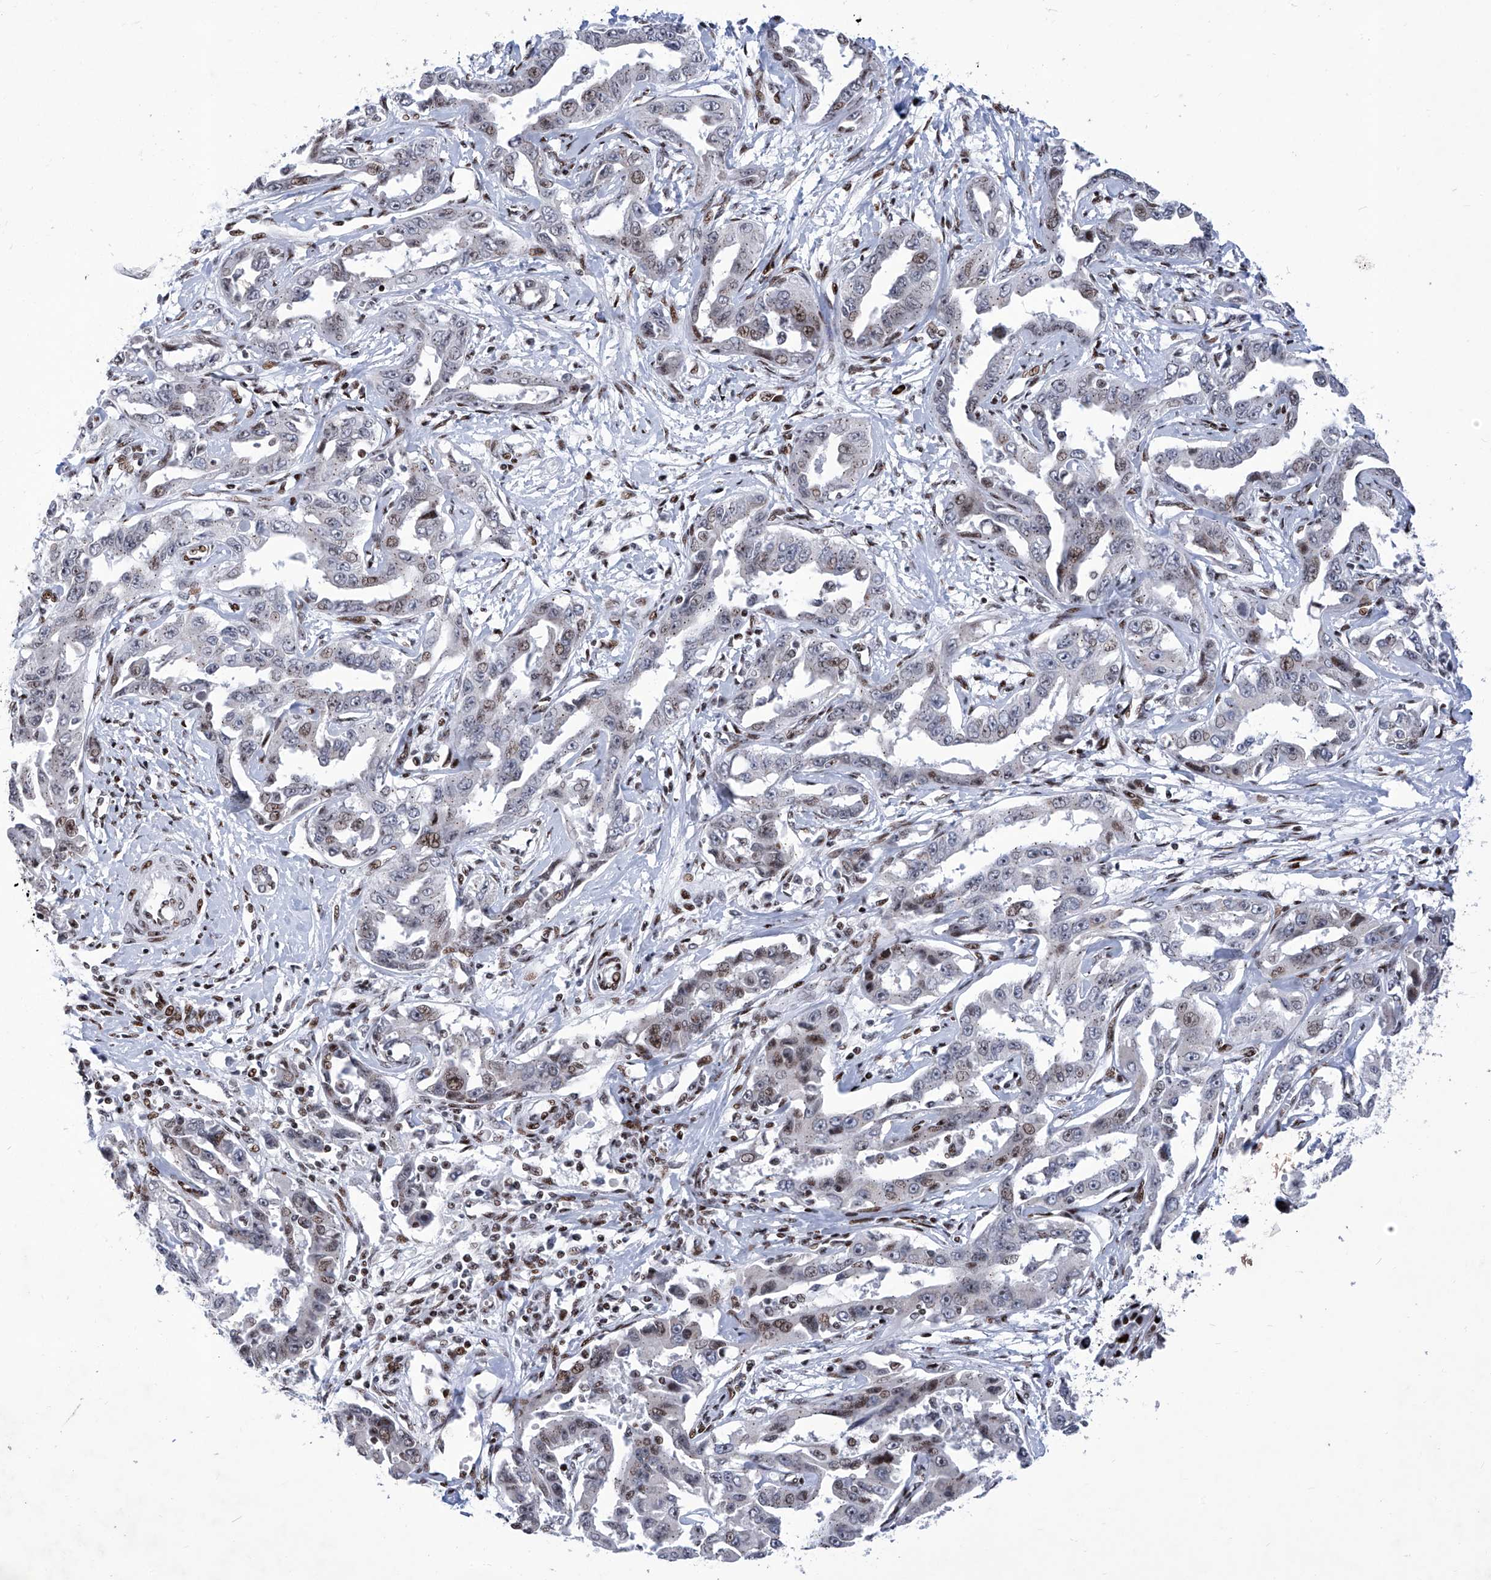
{"staining": {"intensity": "moderate", "quantity": "25%-75%", "location": "nuclear"}, "tissue": "liver cancer", "cell_type": "Tumor cells", "image_type": "cancer", "snomed": [{"axis": "morphology", "description": "Cholangiocarcinoma"}, {"axis": "topography", "description": "Liver"}], "caption": "Liver cancer was stained to show a protein in brown. There is medium levels of moderate nuclear expression in approximately 25%-75% of tumor cells. (Stains: DAB (3,3'-diaminobenzidine) in brown, nuclei in blue, Microscopy: brightfield microscopy at high magnification).", "gene": "HEY2", "patient": {"sex": "male", "age": 59}}